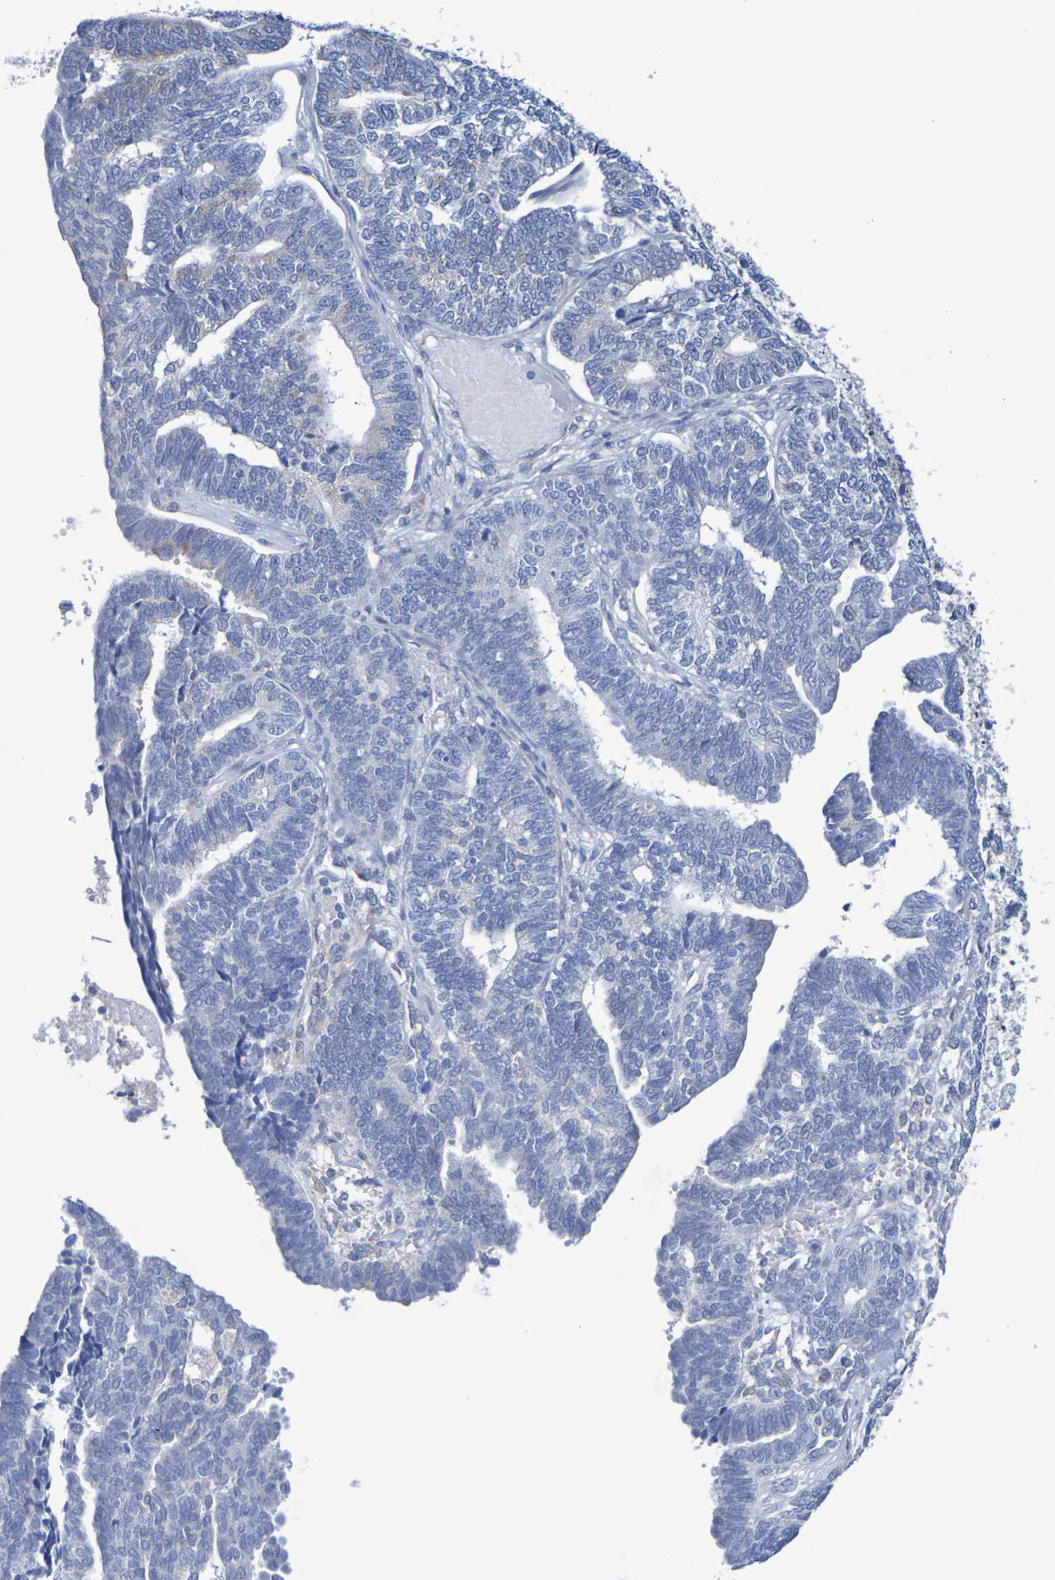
{"staining": {"intensity": "negative", "quantity": "none", "location": "none"}, "tissue": "endometrial cancer", "cell_type": "Tumor cells", "image_type": "cancer", "snomed": [{"axis": "morphology", "description": "Adenocarcinoma, NOS"}, {"axis": "topography", "description": "Endometrium"}], "caption": "A histopathology image of human endometrial cancer (adenocarcinoma) is negative for staining in tumor cells.", "gene": "TMCC3", "patient": {"sex": "female", "age": 70}}